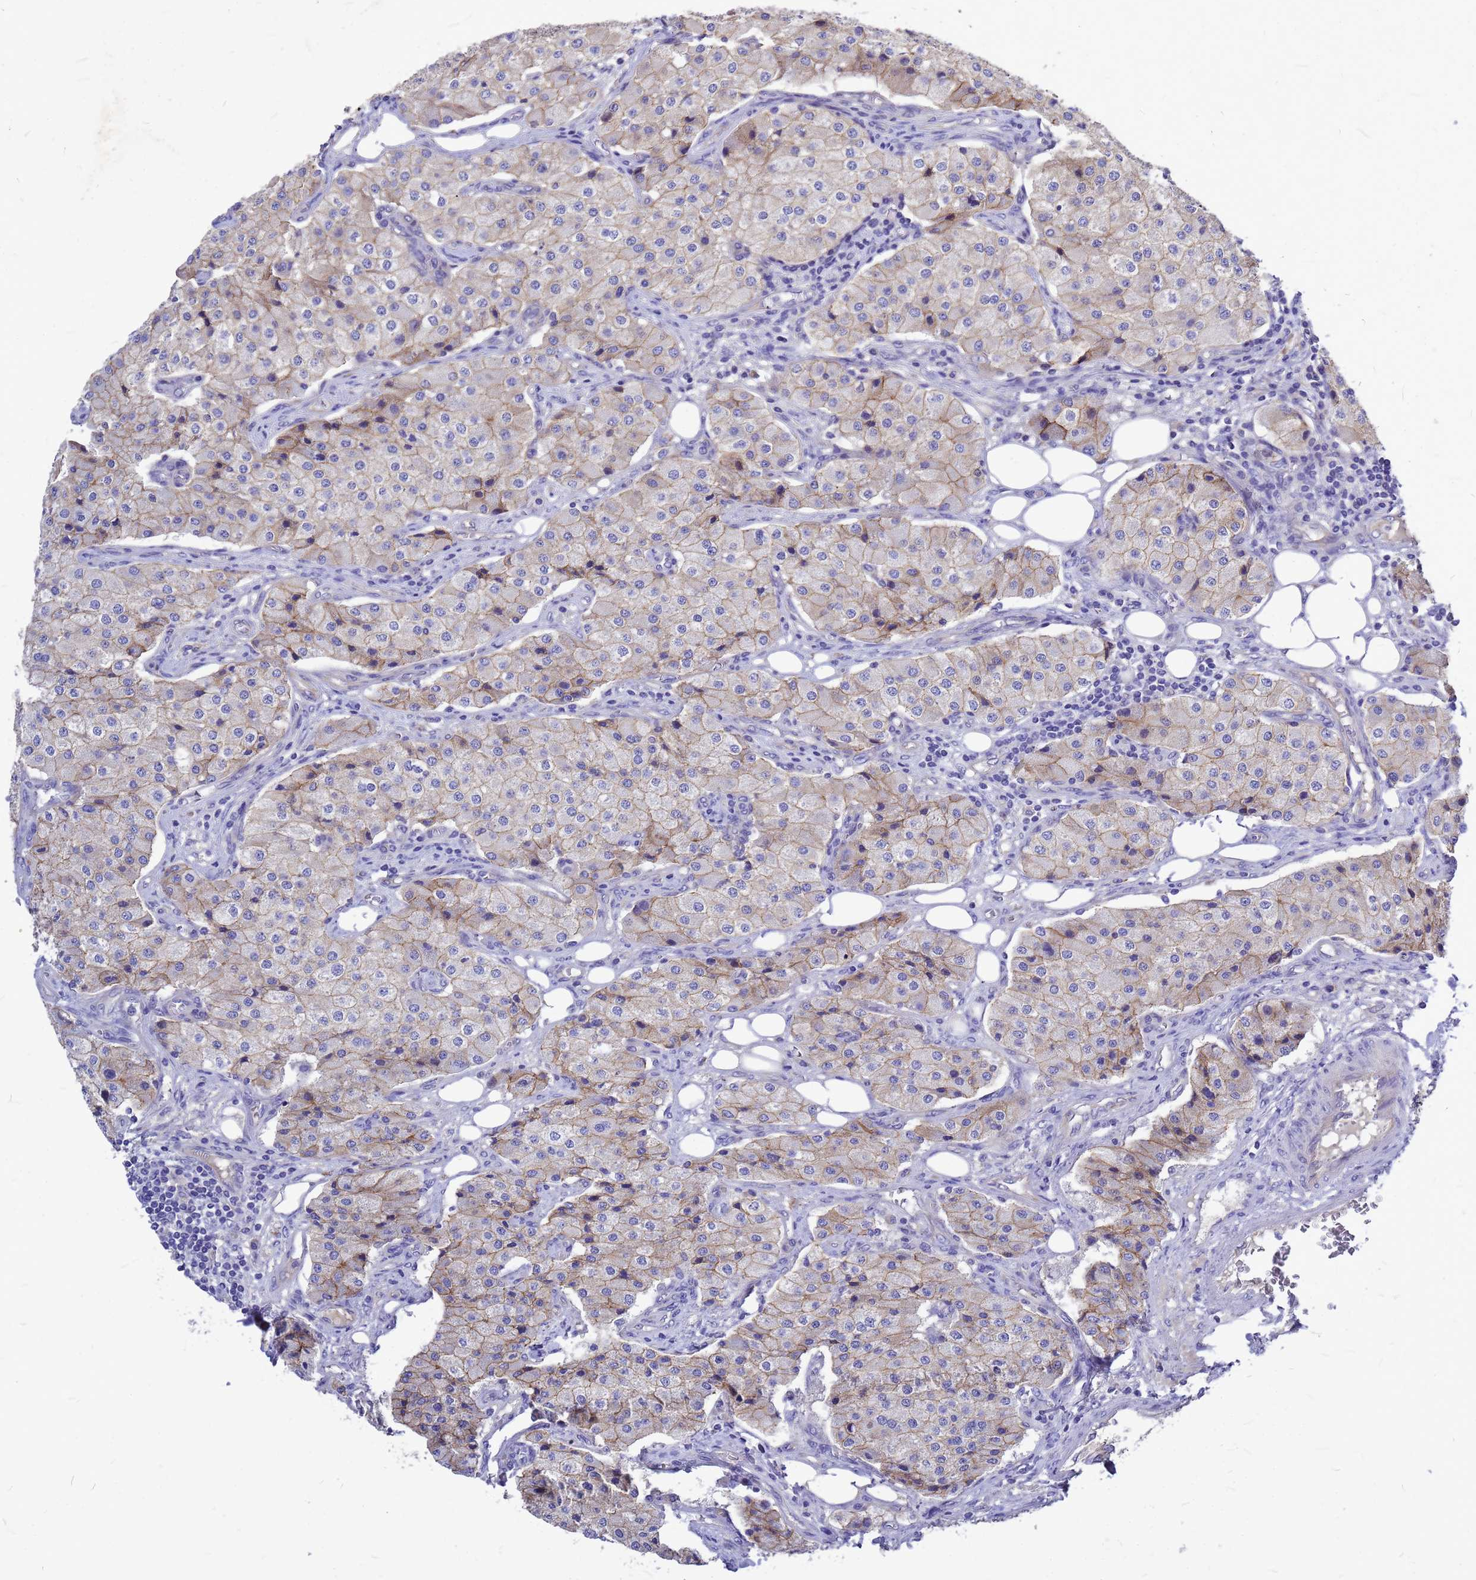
{"staining": {"intensity": "weak", "quantity": "25%-75%", "location": "cytoplasmic/membranous"}, "tissue": "carcinoid", "cell_type": "Tumor cells", "image_type": "cancer", "snomed": [{"axis": "morphology", "description": "Carcinoid, malignant, NOS"}, {"axis": "topography", "description": "Colon"}], "caption": "Protein staining reveals weak cytoplasmic/membranous positivity in approximately 25%-75% of tumor cells in carcinoid. (DAB (3,3'-diaminobenzidine) = brown stain, brightfield microscopy at high magnification).", "gene": "FBXW5", "patient": {"sex": "female", "age": 52}}